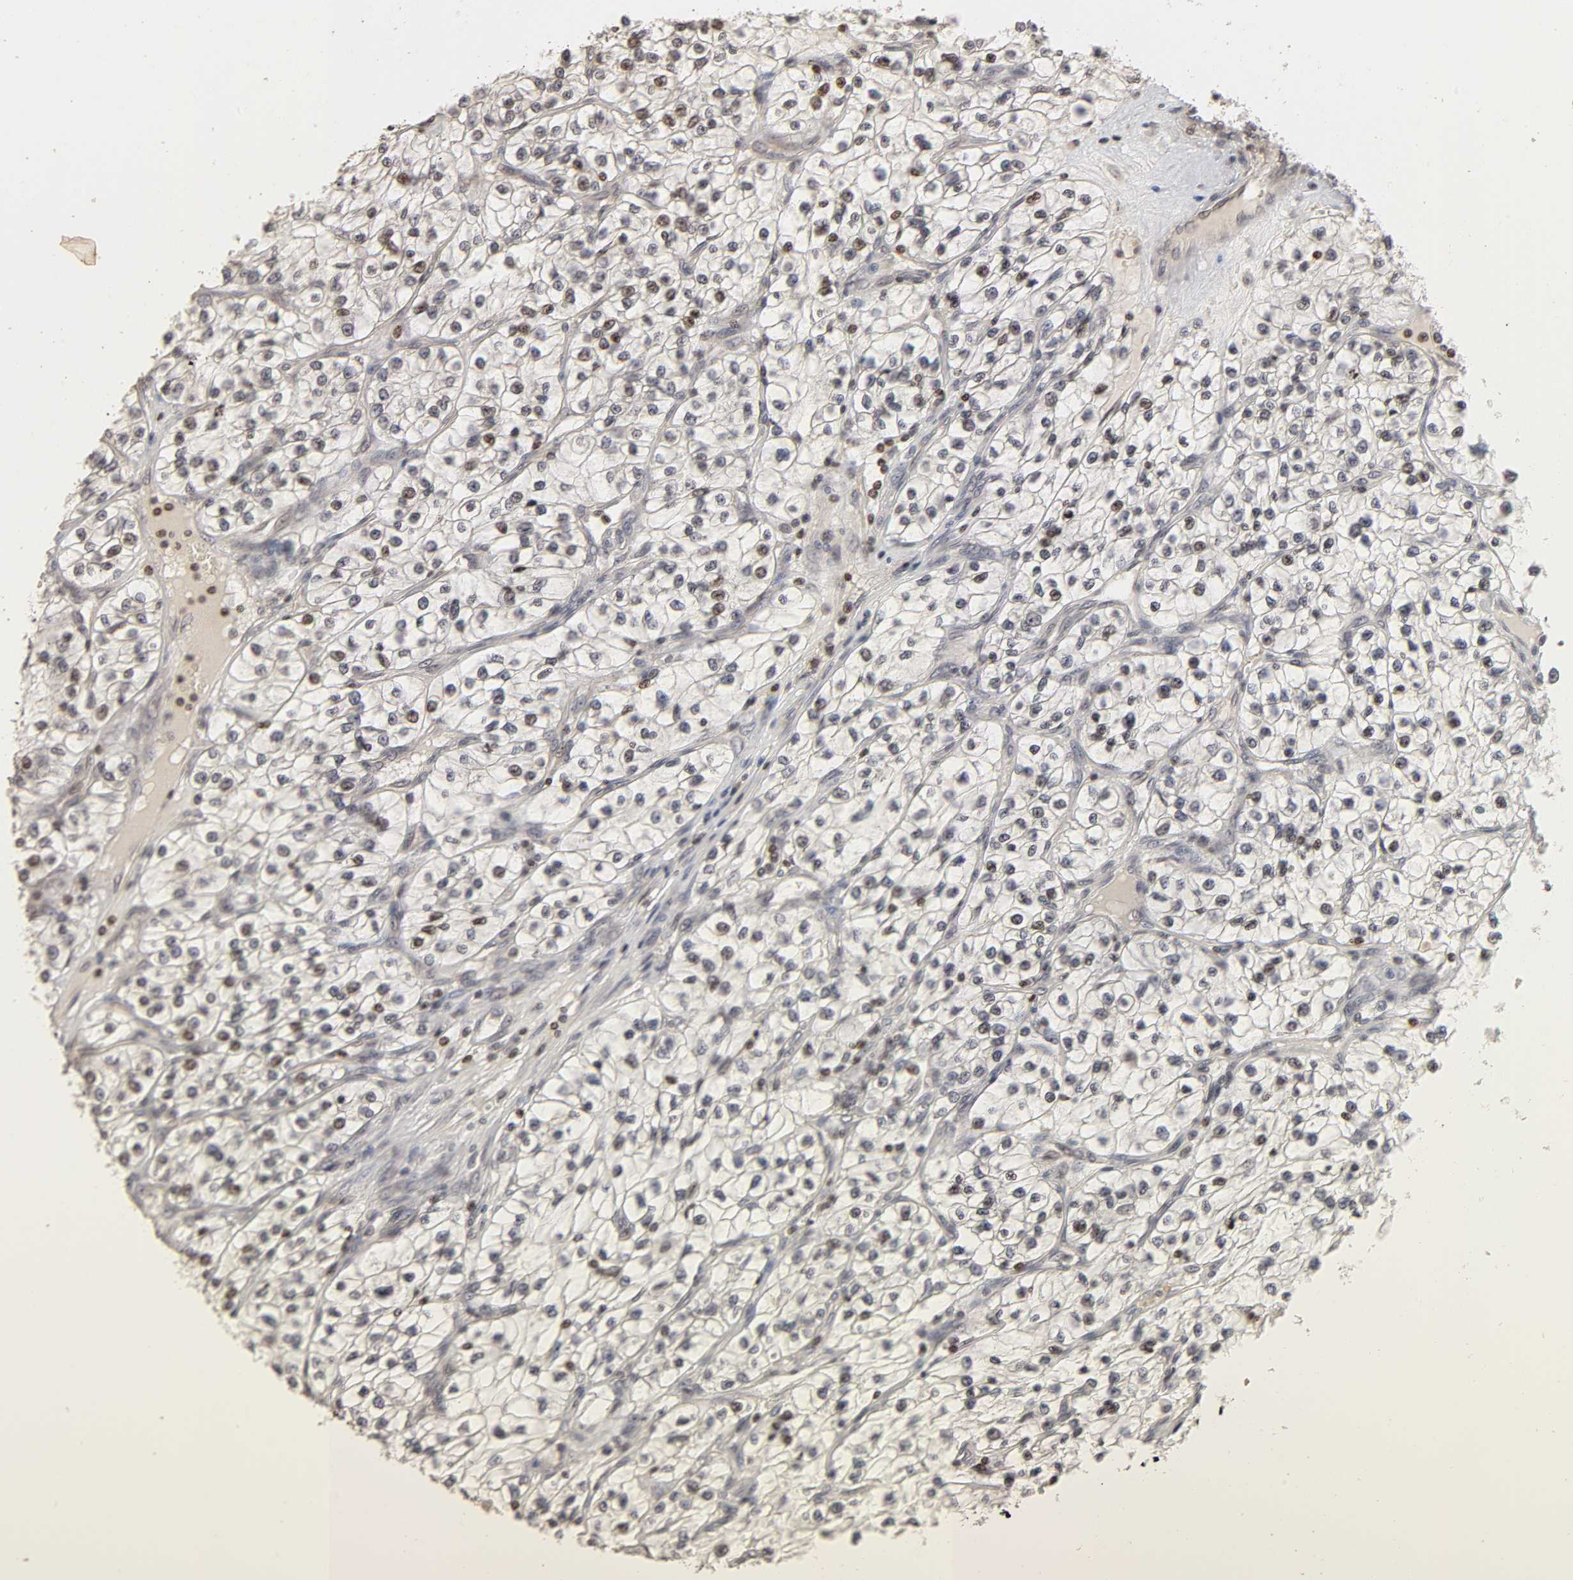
{"staining": {"intensity": "weak", "quantity": "<25%", "location": "nuclear"}, "tissue": "renal cancer", "cell_type": "Tumor cells", "image_type": "cancer", "snomed": [{"axis": "morphology", "description": "Adenocarcinoma, NOS"}, {"axis": "topography", "description": "Kidney"}], "caption": "Tumor cells show no significant protein expression in renal cancer (adenocarcinoma). (Immunohistochemistry, brightfield microscopy, high magnification).", "gene": "ZNF473", "patient": {"sex": "female", "age": 57}}